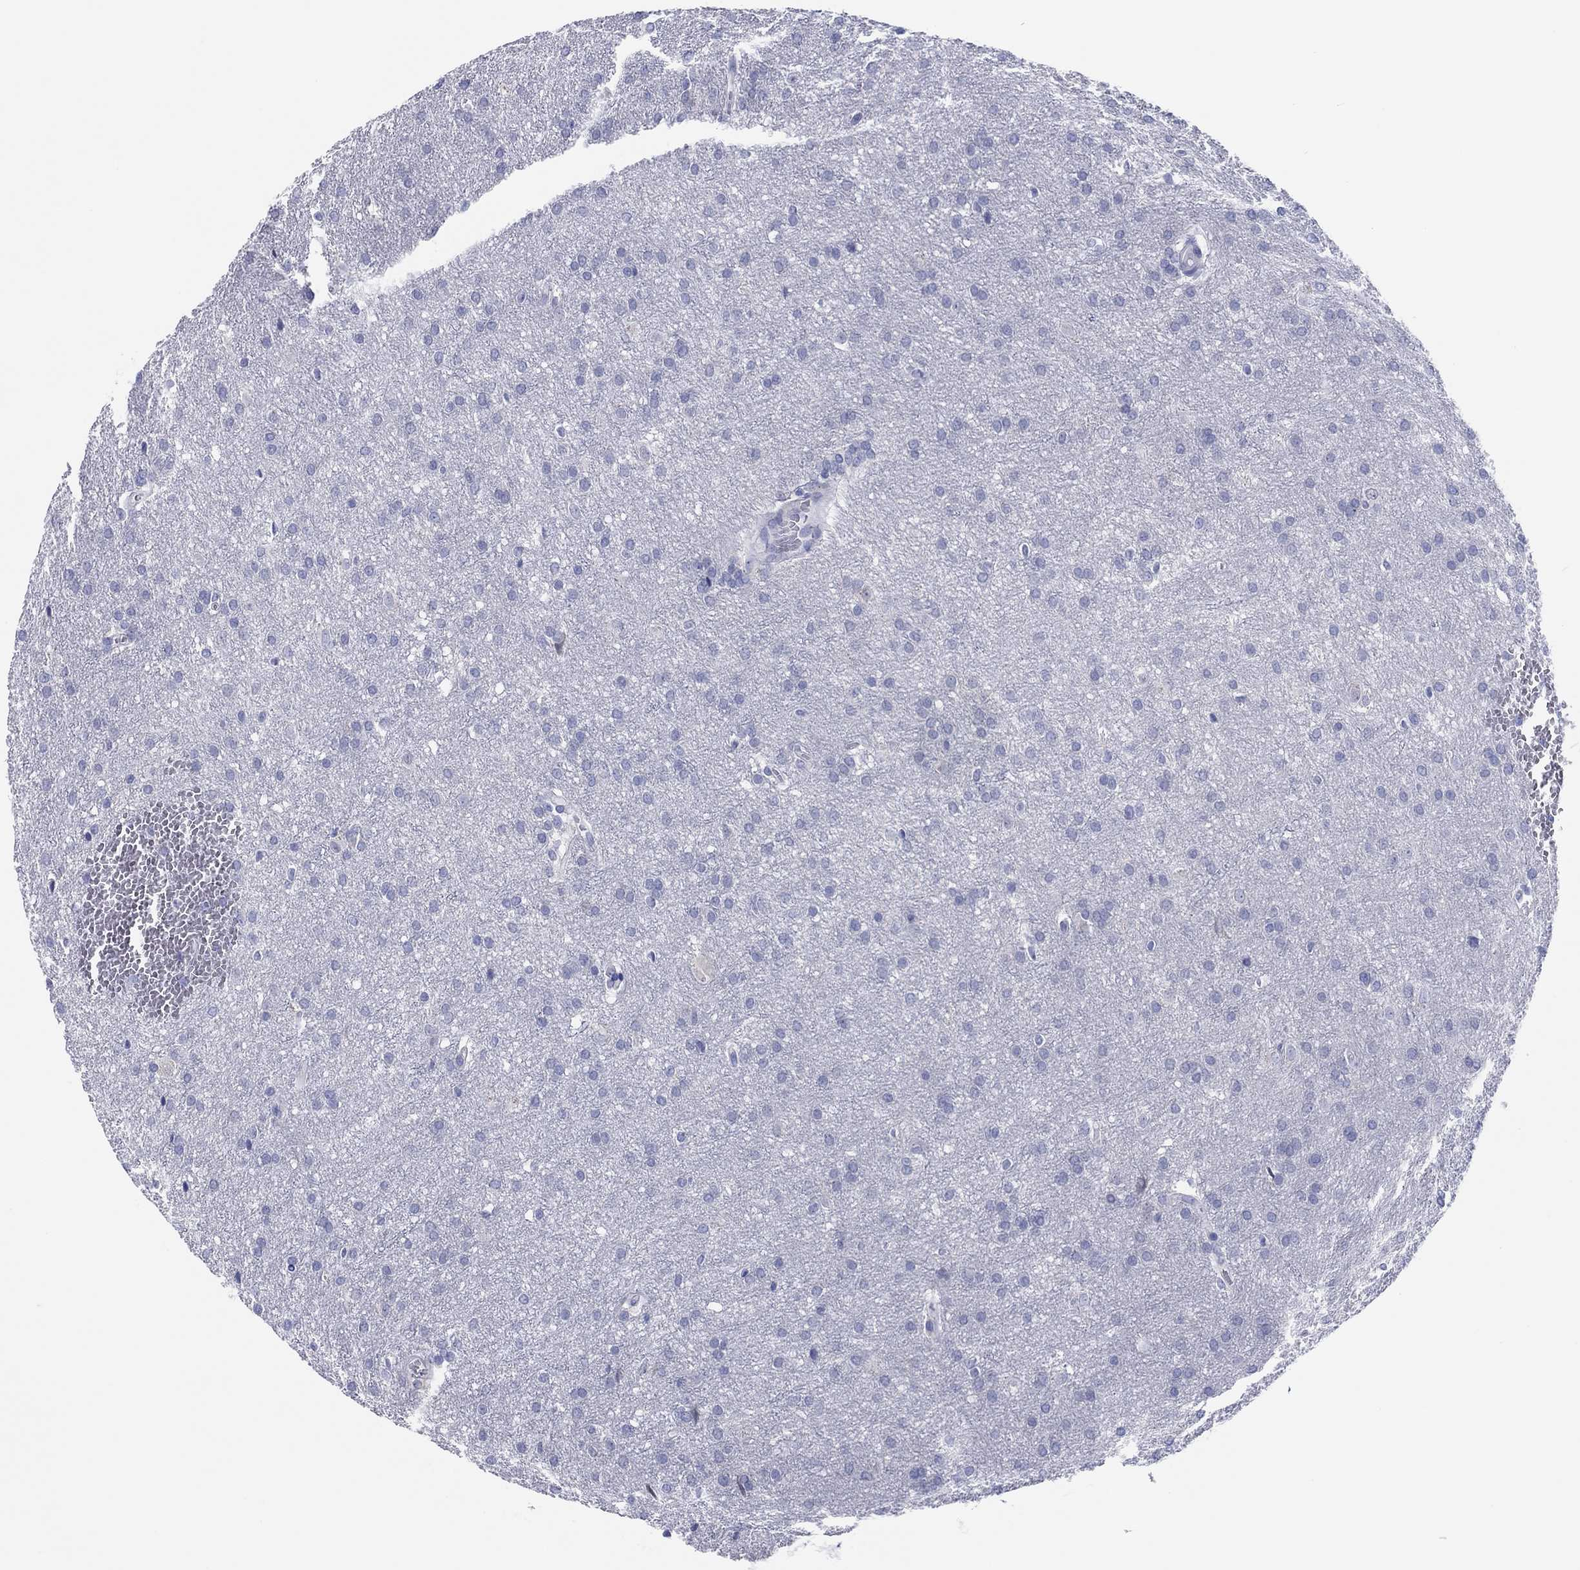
{"staining": {"intensity": "negative", "quantity": "none", "location": "none"}, "tissue": "glioma", "cell_type": "Tumor cells", "image_type": "cancer", "snomed": [{"axis": "morphology", "description": "Glioma, malignant, Low grade"}, {"axis": "topography", "description": "Brain"}], "caption": "This is an IHC histopathology image of human low-grade glioma (malignant). There is no expression in tumor cells.", "gene": "ERICH3", "patient": {"sex": "female", "age": 32}}